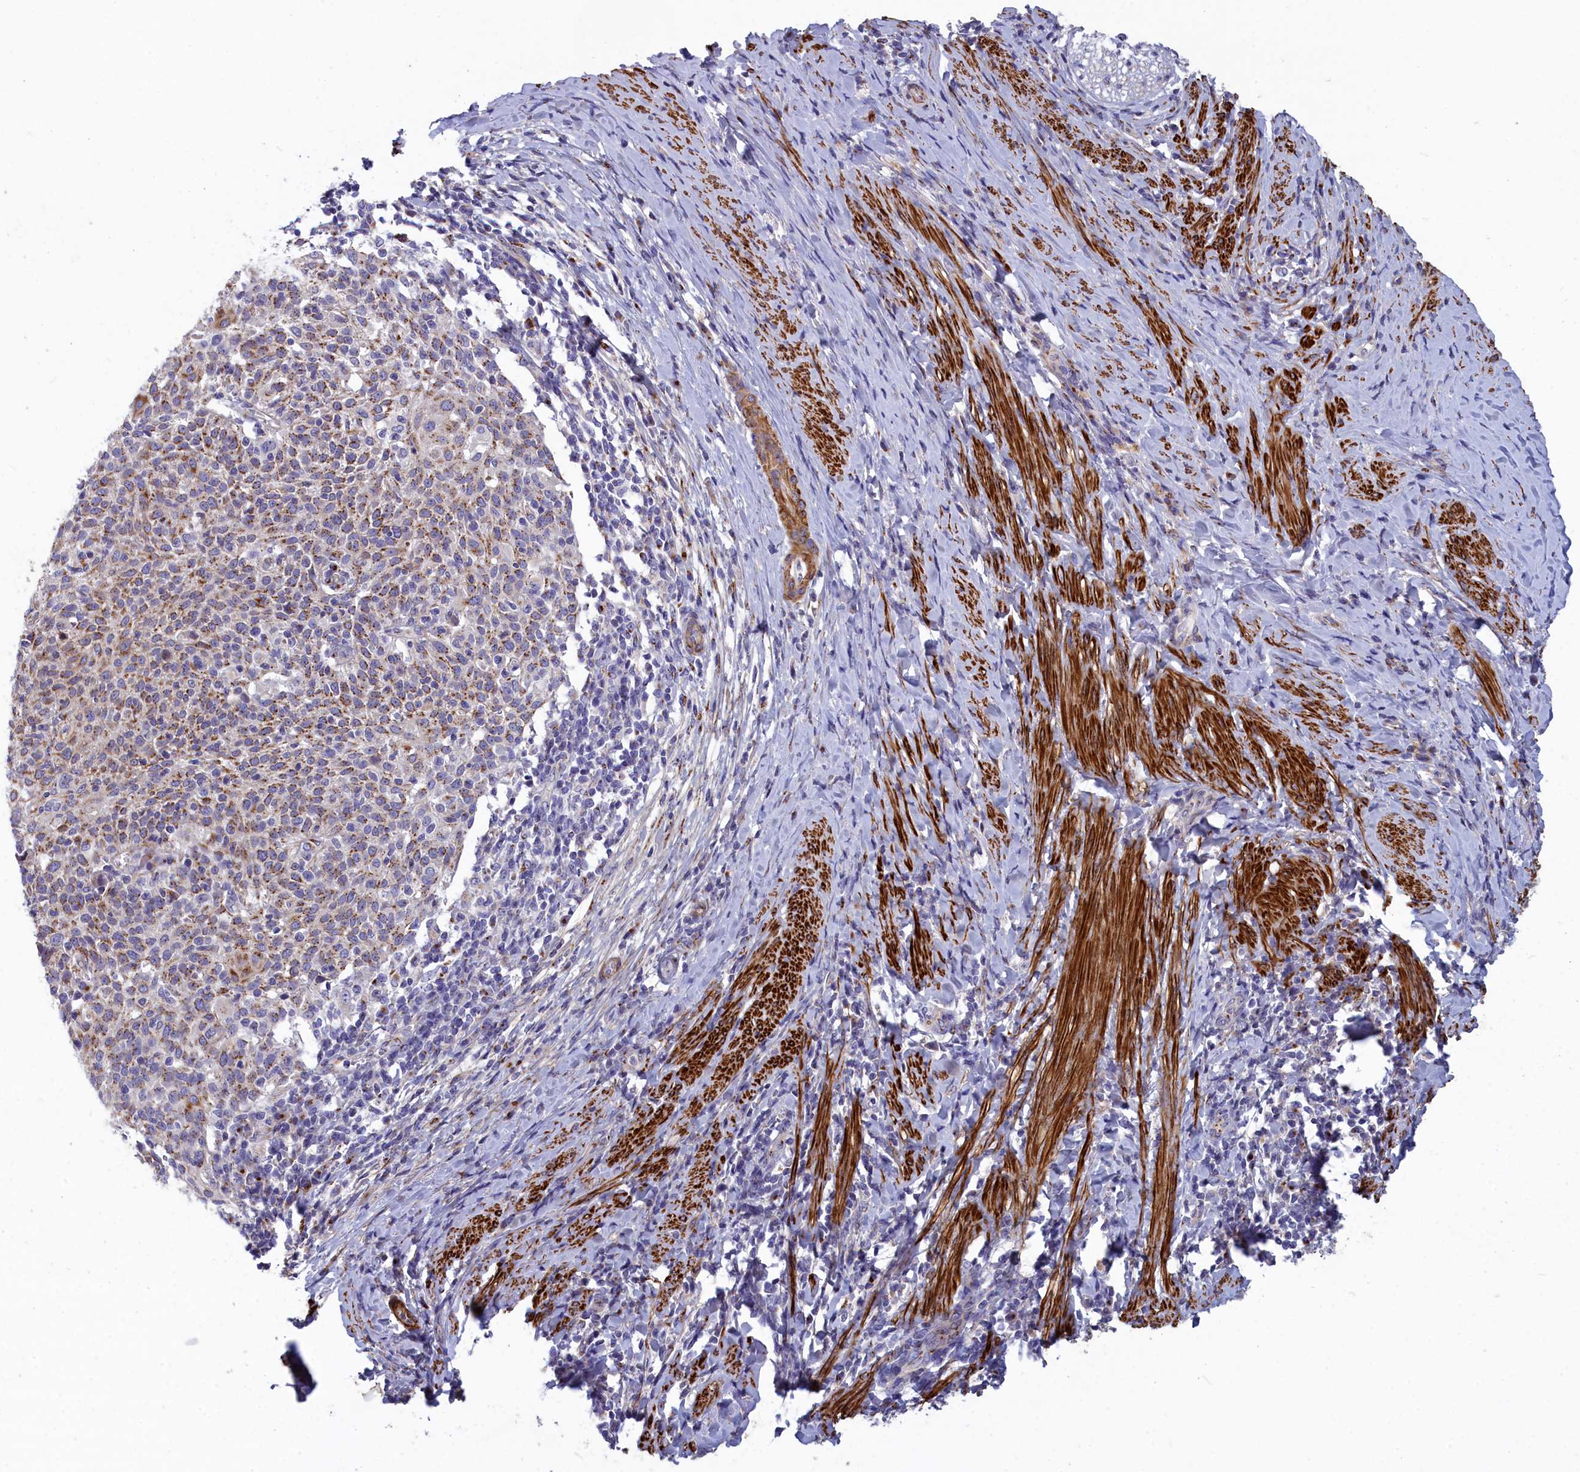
{"staining": {"intensity": "moderate", "quantity": "25%-75%", "location": "cytoplasmic/membranous"}, "tissue": "cervical cancer", "cell_type": "Tumor cells", "image_type": "cancer", "snomed": [{"axis": "morphology", "description": "Squamous cell carcinoma, NOS"}, {"axis": "topography", "description": "Cervix"}], "caption": "This is an image of immunohistochemistry staining of cervical squamous cell carcinoma, which shows moderate expression in the cytoplasmic/membranous of tumor cells.", "gene": "TUBGCP4", "patient": {"sex": "female", "age": 52}}